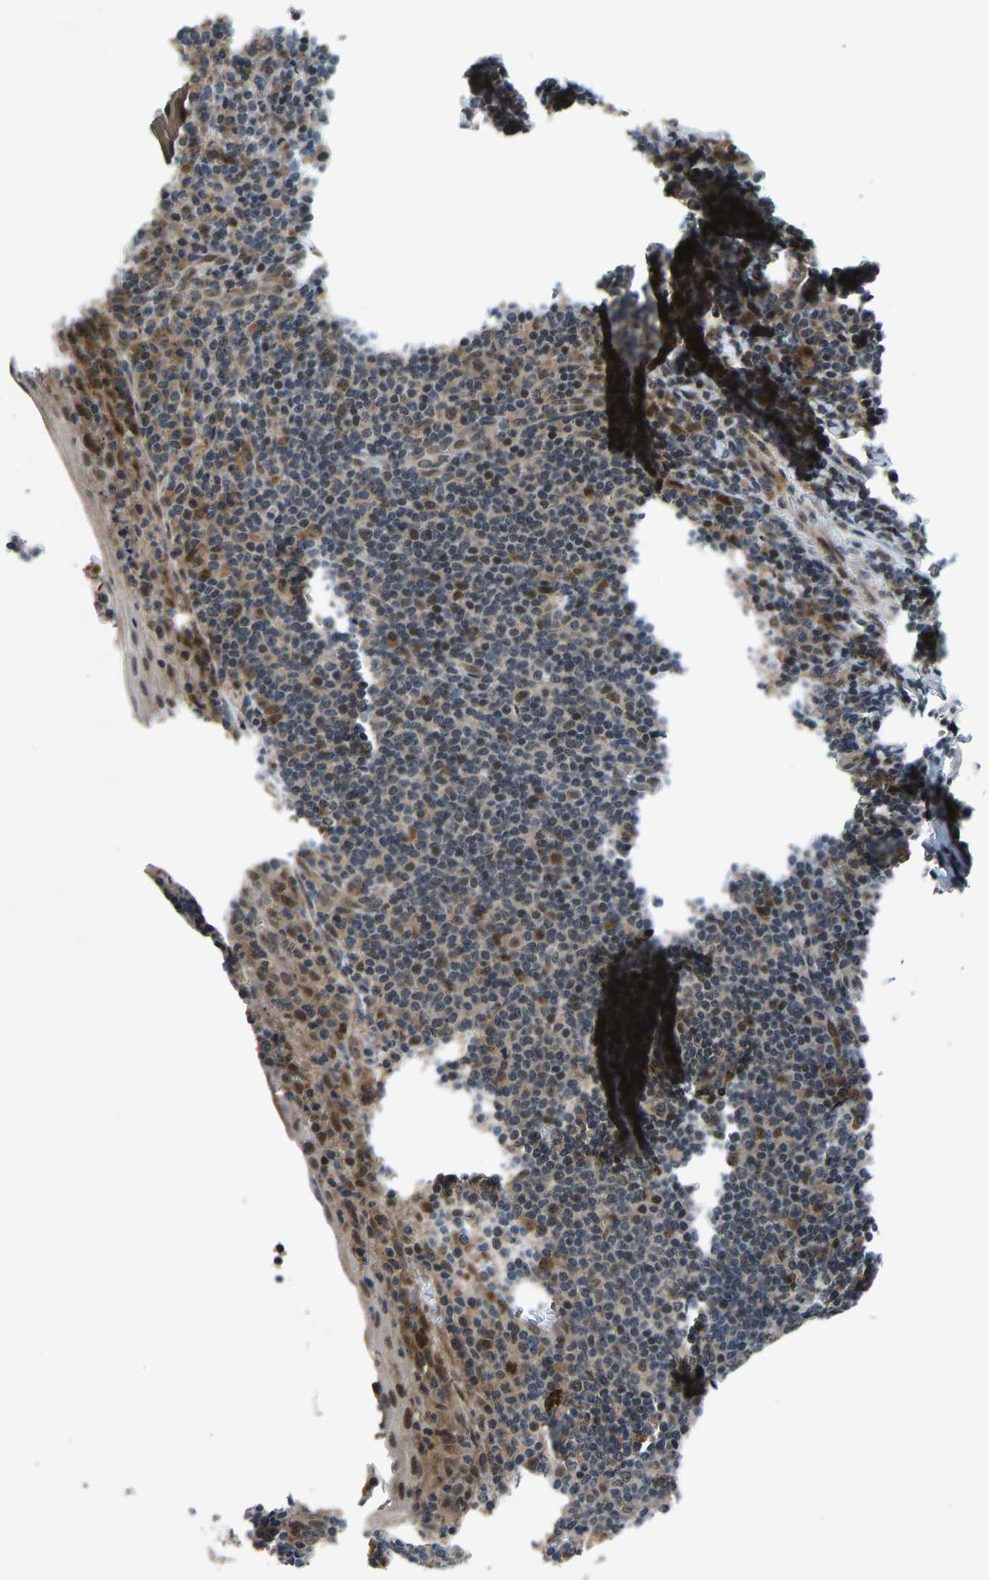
{"staining": {"intensity": "moderate", "quantity": ">75%", "location": "cytoplasmic/membranous,nuclear"}, "tissue": "tonsil", "cell_type": "Germinal center cells", "image_type": "normal", "snomed": [{"axis": "morphology", "description": "Normal tissue, NOS"}, {"axis": "topography", "description": "Tonsil"}], "caption": "Moderate cytoplasmic/membranous,nuclear protein staining is present in approximately >75% of germinal center cells in tonsil.", "gene": "RLIM", "patient": {"sex": "male", "age": 37}}